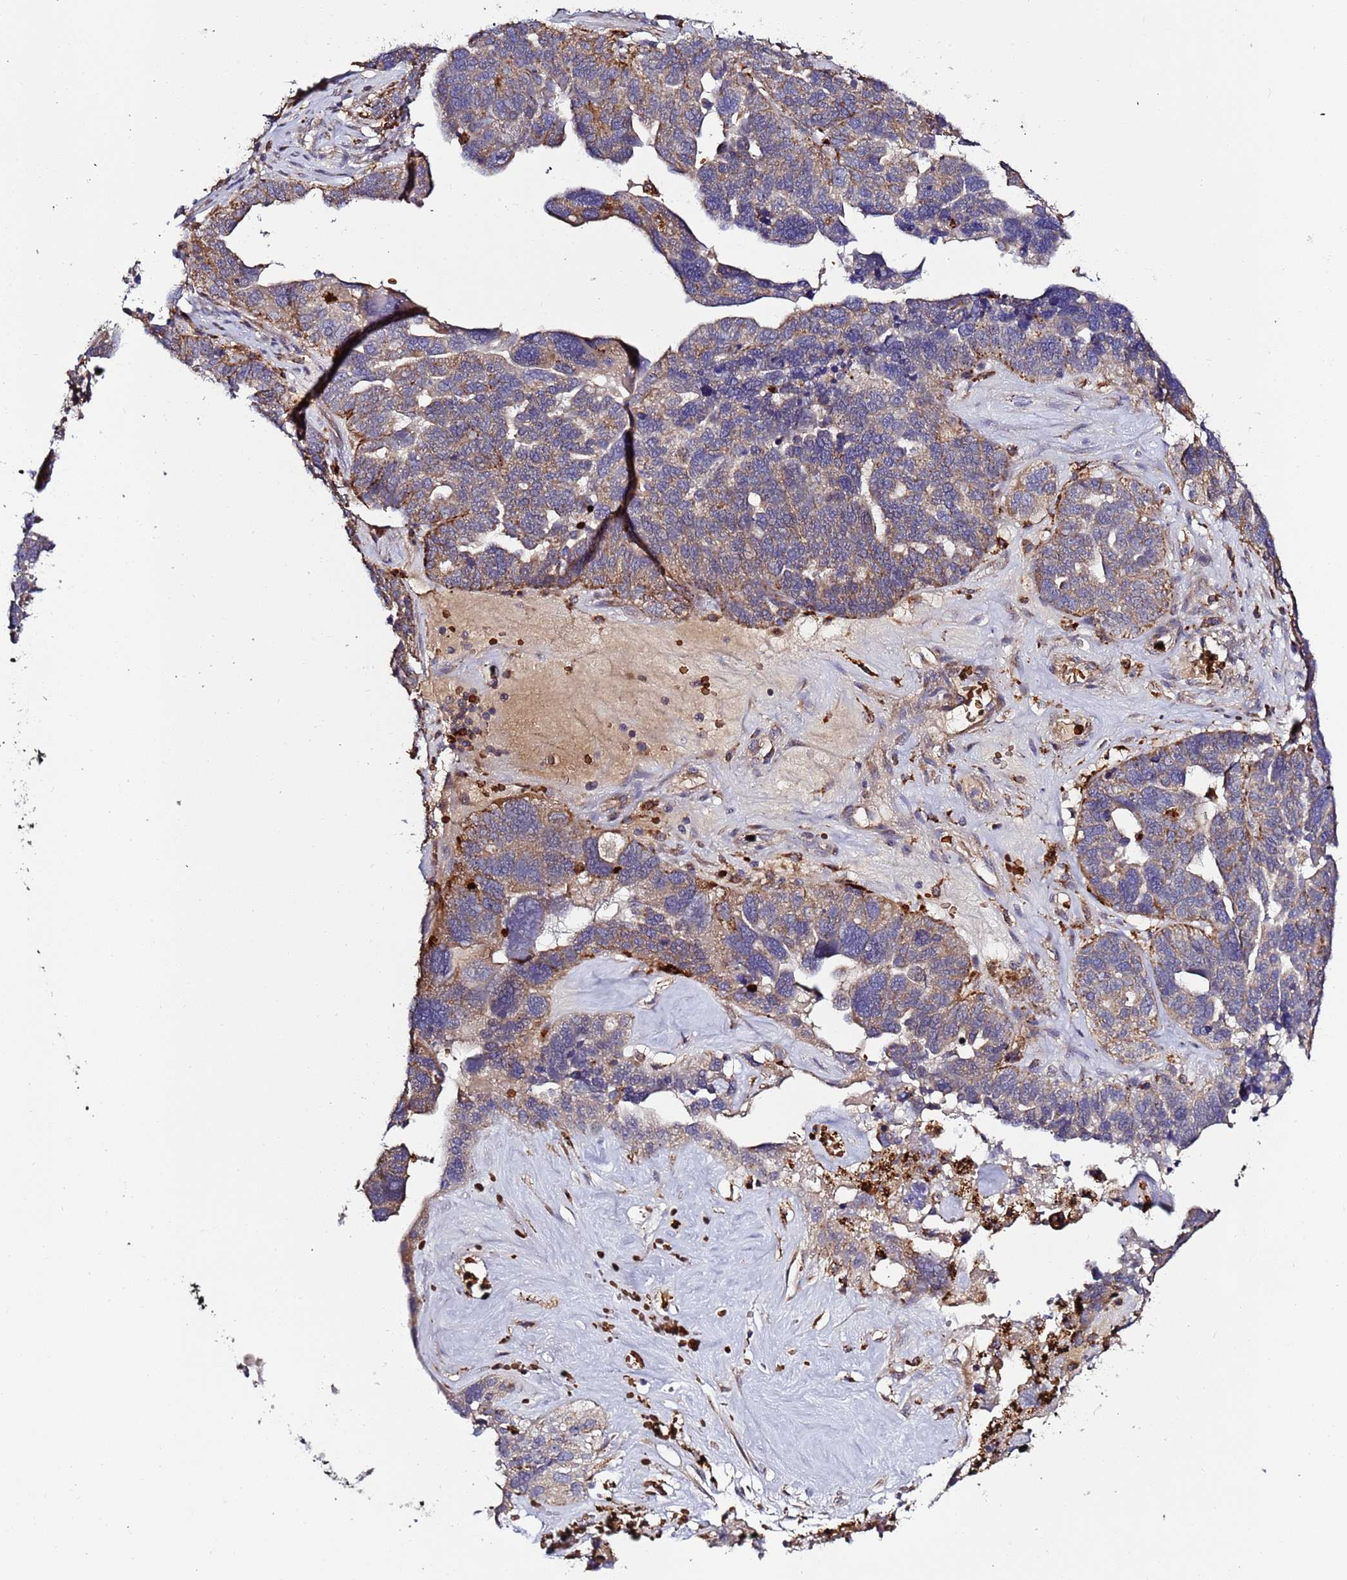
{"staining": {"intensity": "weak", "quantity": "25%-75%", "location": "cytoplasmic/membranous"}, "tissue": "ovarian cancer", "cell_type": "Tumor cells", "image_type": "cancer", "snomed": [{"axis": "morphology", "description": "Cystadenocarcinoma, serous, NOS"}, {"axis": "topography", "description": "Ovary"}], "caption": "The micrograph shows immunohistochemical staining of serous cystadenocarcinoma (ovarian). There is weak cytoplasmic/membranous expression is seen in approximately 25%-75% of tumor cells. (brown staining indicates protein expression, while blue staining denotes nuclei).", "gene": "VPS36", "patient": {"sex": "female", "age": 59}}